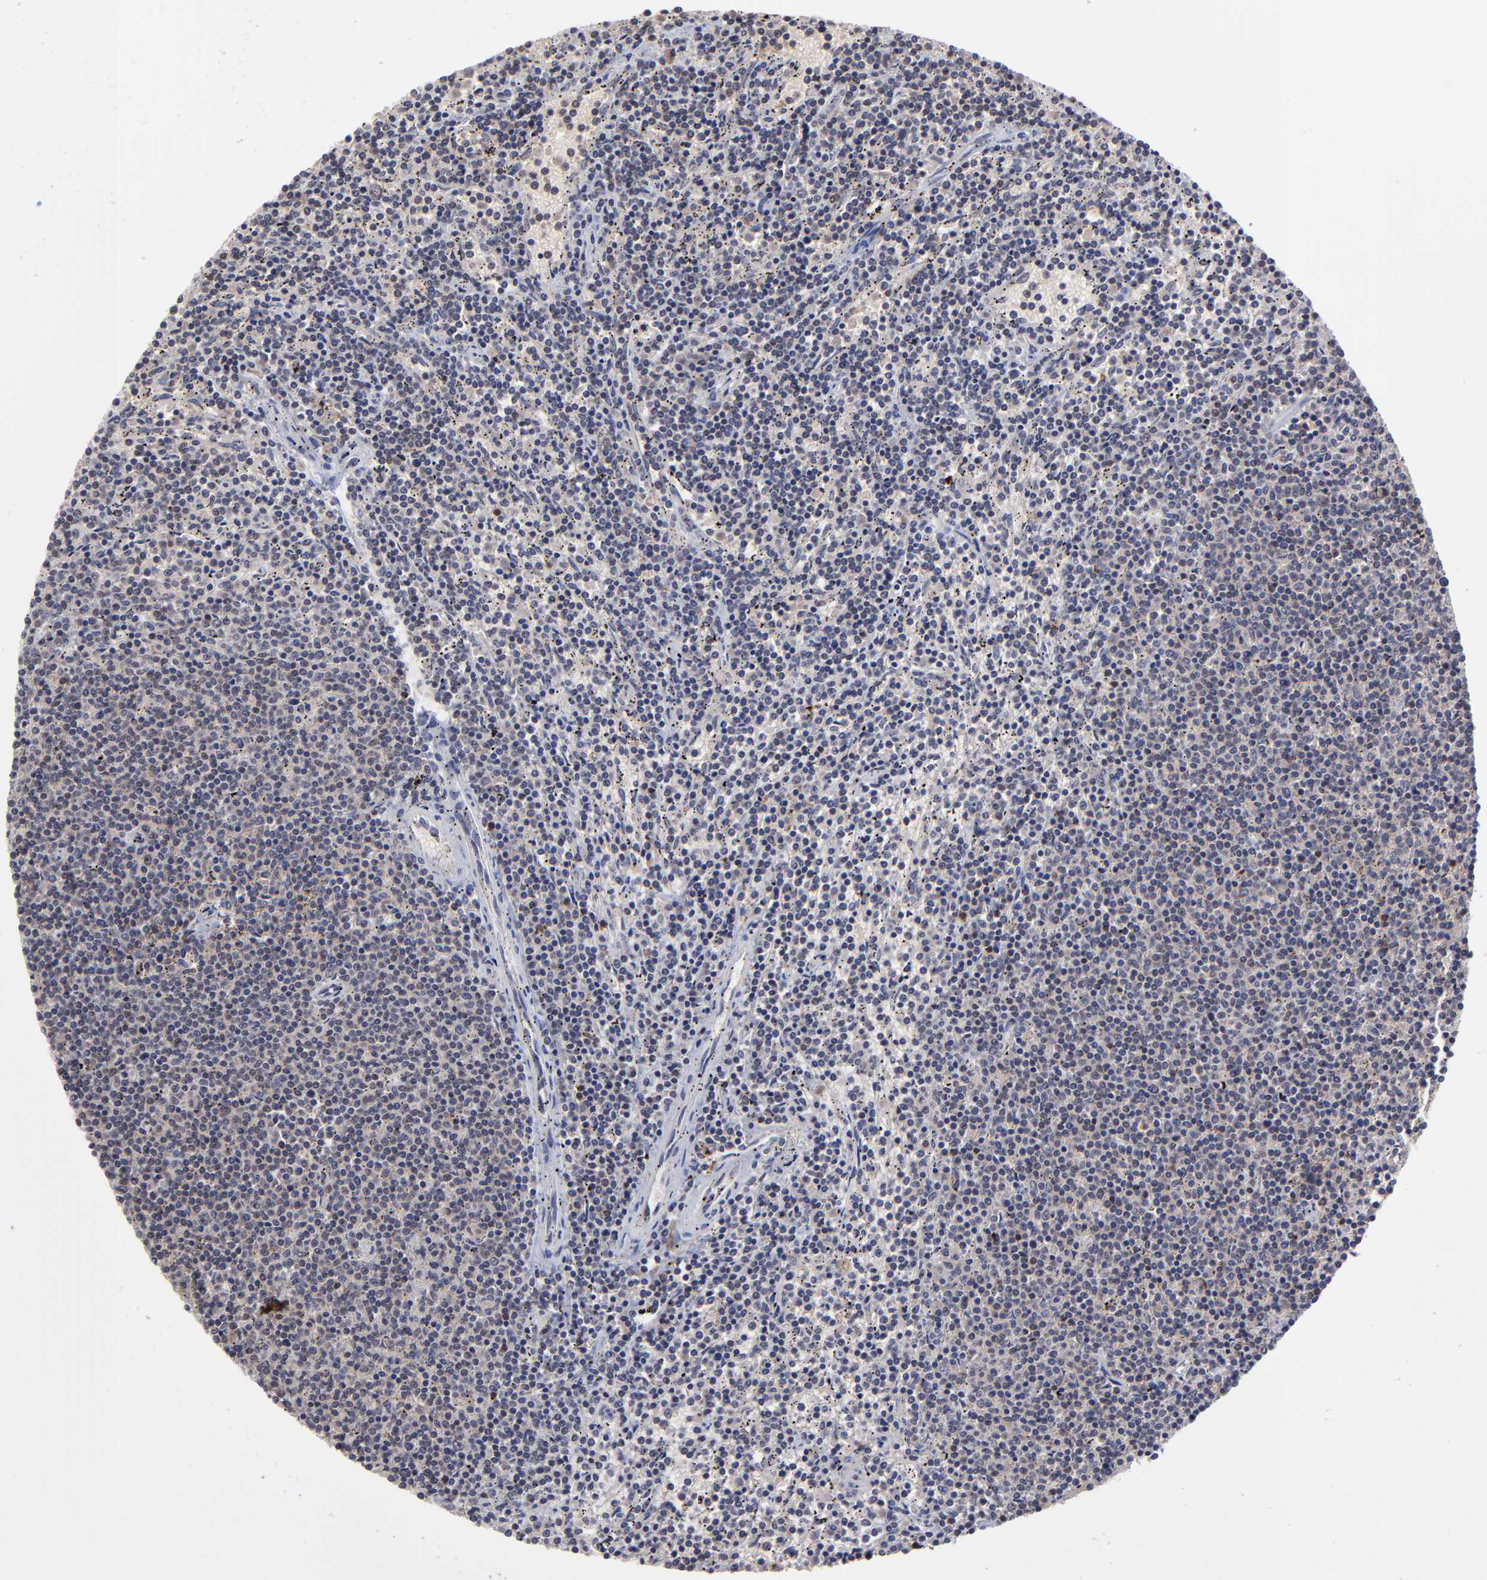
{"staining": {"intensity": "negative", "quantity": "none", "location": "none"}, "tissue": "lymphoma", "cell_type": "Tumor cells", "image_type": "cancer", "snomed": [{"axis": "morphology", "description": "Malignant lymphoma, non-Hodgkin's type, Low grade"}, {"axis": "topography", "description": "Spleen"}], "caption": "Histopathology image shows no protein expression in tumor cells of lymphoma tissue. The staining was performed using DAB (3,3'-diaminobenzidine) to visualize the protein expression in brown, while the nuclei were stained in blue with hematoxylin (Magnification: 20x).", "gene": "ZNF419", "patient": {"sex": "female", "age": 50}}